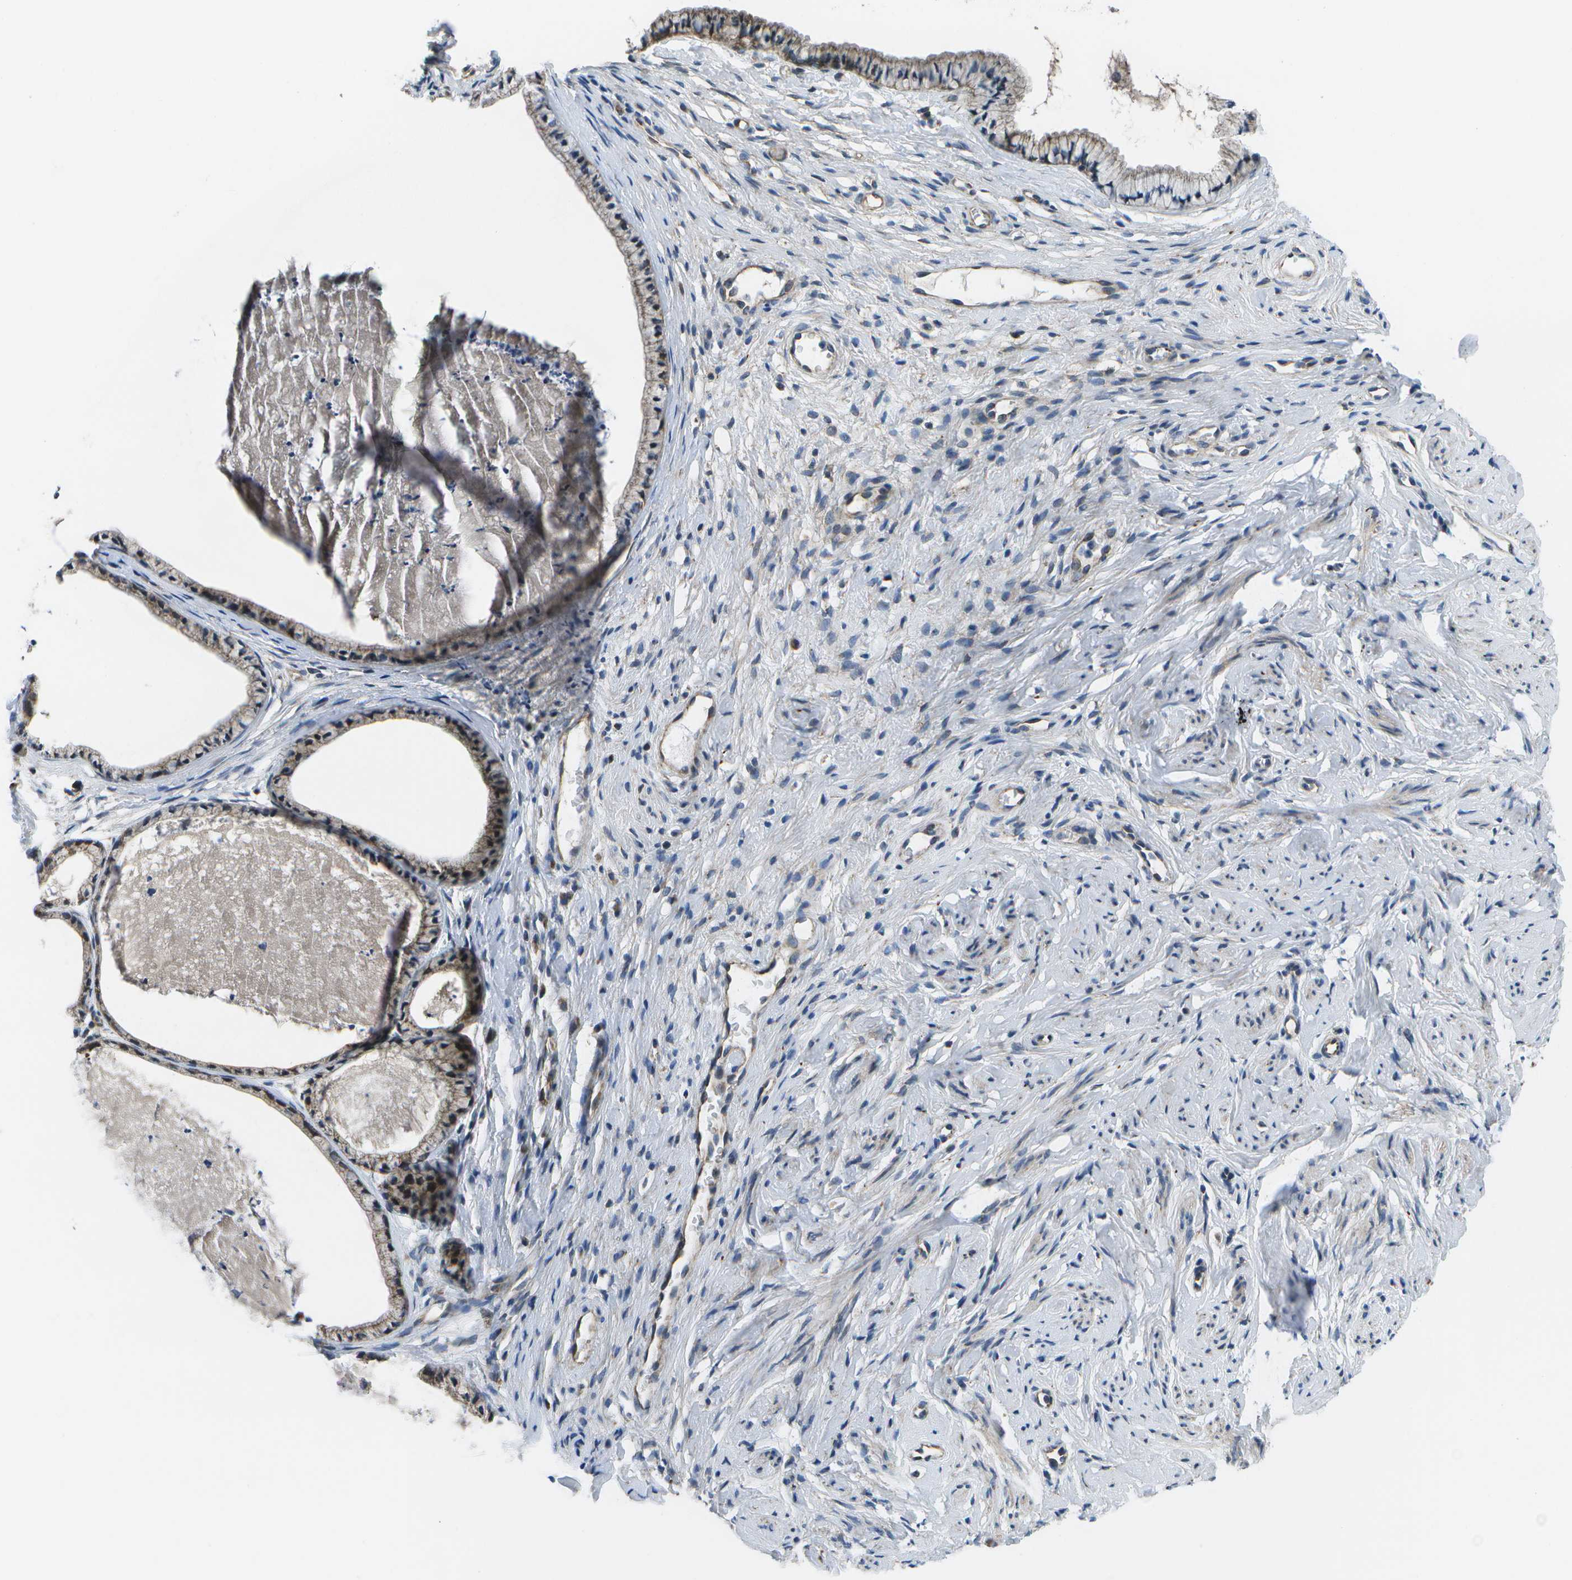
{"staining": {"intensity": "moderate", "quantity": "<25%", "location": "cytoplasmic/membranous"}, "tissue": "cervix", "cell_type": "Glandular cells", "image_type": "normal", "snomed": [{"axis": "morphology", "description": "Normal tissue, NOS"}, {"axis": "topography", "description": "Cervix"}], "caption": "Immunohistochemistry micrograph of normal cervix stained for a protein (brown), which displays low levels of moderate cytoplasmic/membranous expression in approximately <25% of glandular cells.", "gene": "MVK", "patient": {"sex": "female", "age": 77}}